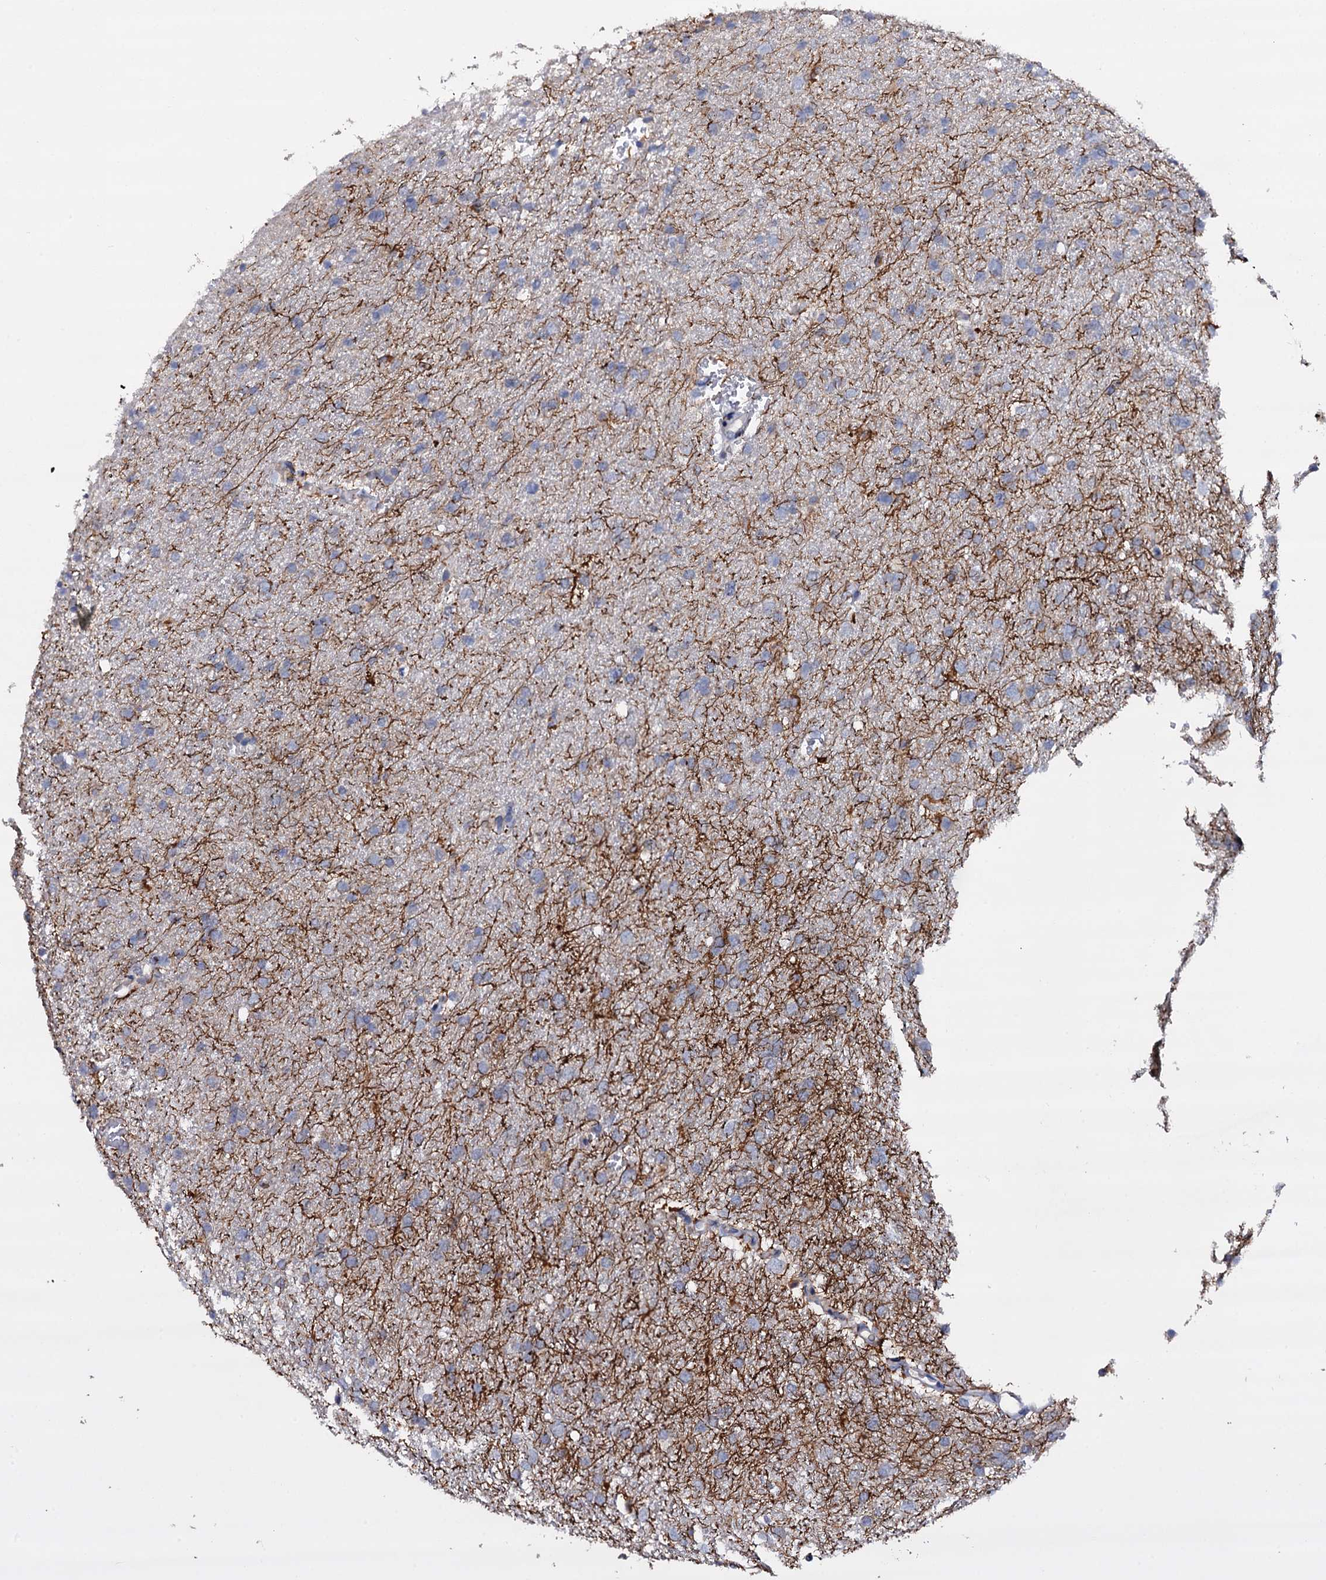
{"staining": {"intensity": "negative", "quantity": "none", "location": "none"}, "tissue": "glioma", "cell_type": "Tumor cells", "image_type": "cancer", "snomed": [{"axis": "morphology", "description": "Glioma, malignant, High grade"}, {"axis": "topography", "description": "Cerebral cortex"}], "caption": "This is a histopathology image of immunohistochemistry (IHC) staining of malignant glioma (high-grade), which shows no staining in tumor cells. Brightfield microscopy of immunohistochemistry stained with DAB (3,3'-diaminobenzidine) (brown) and hematoxylin (blue), captured at high magnification.", "gene": "BCL2L14", "patient": {"sex": "female", "age": 36}}